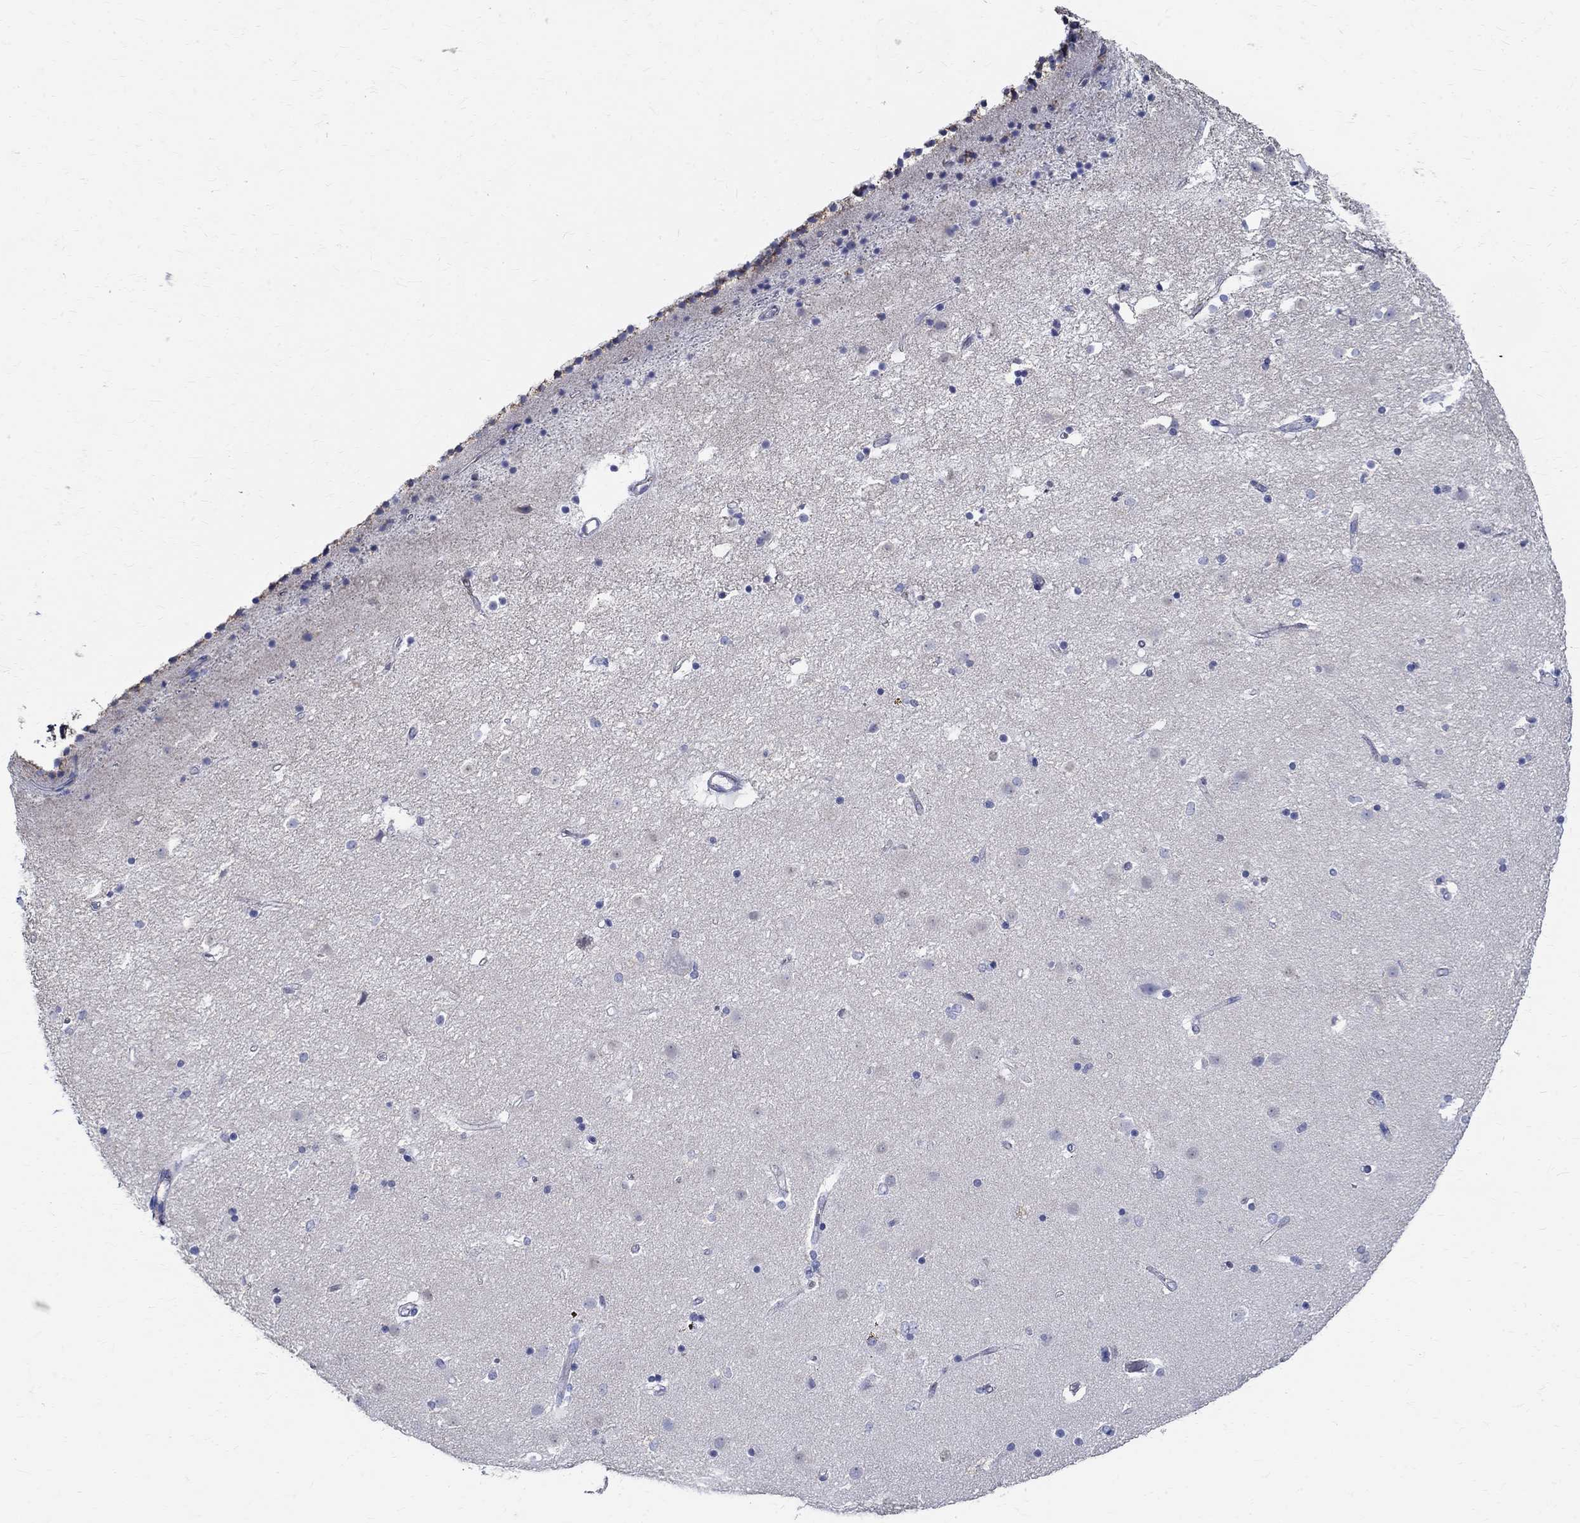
{"staining": {"intensity": "negative", "quantity": "none", "location": "none"}, "tissue": "caudate", "cell_type": "Glial cells", "image_type": "normal", "snomed": [{"axis": "morphology", "description": "Normal tissue, NOS"}, {"axis": "topography", "description": "Lateral ventricle wall"}], "caption": "This photomicrograph is of normal caudate stained with immunohistochemistry to label a protein in brown with the nuclei are counter-stained blue. There is no expression in glial cells.", "gene": "TSPAN16", "patient": {"sex": "female", "age": 71}}